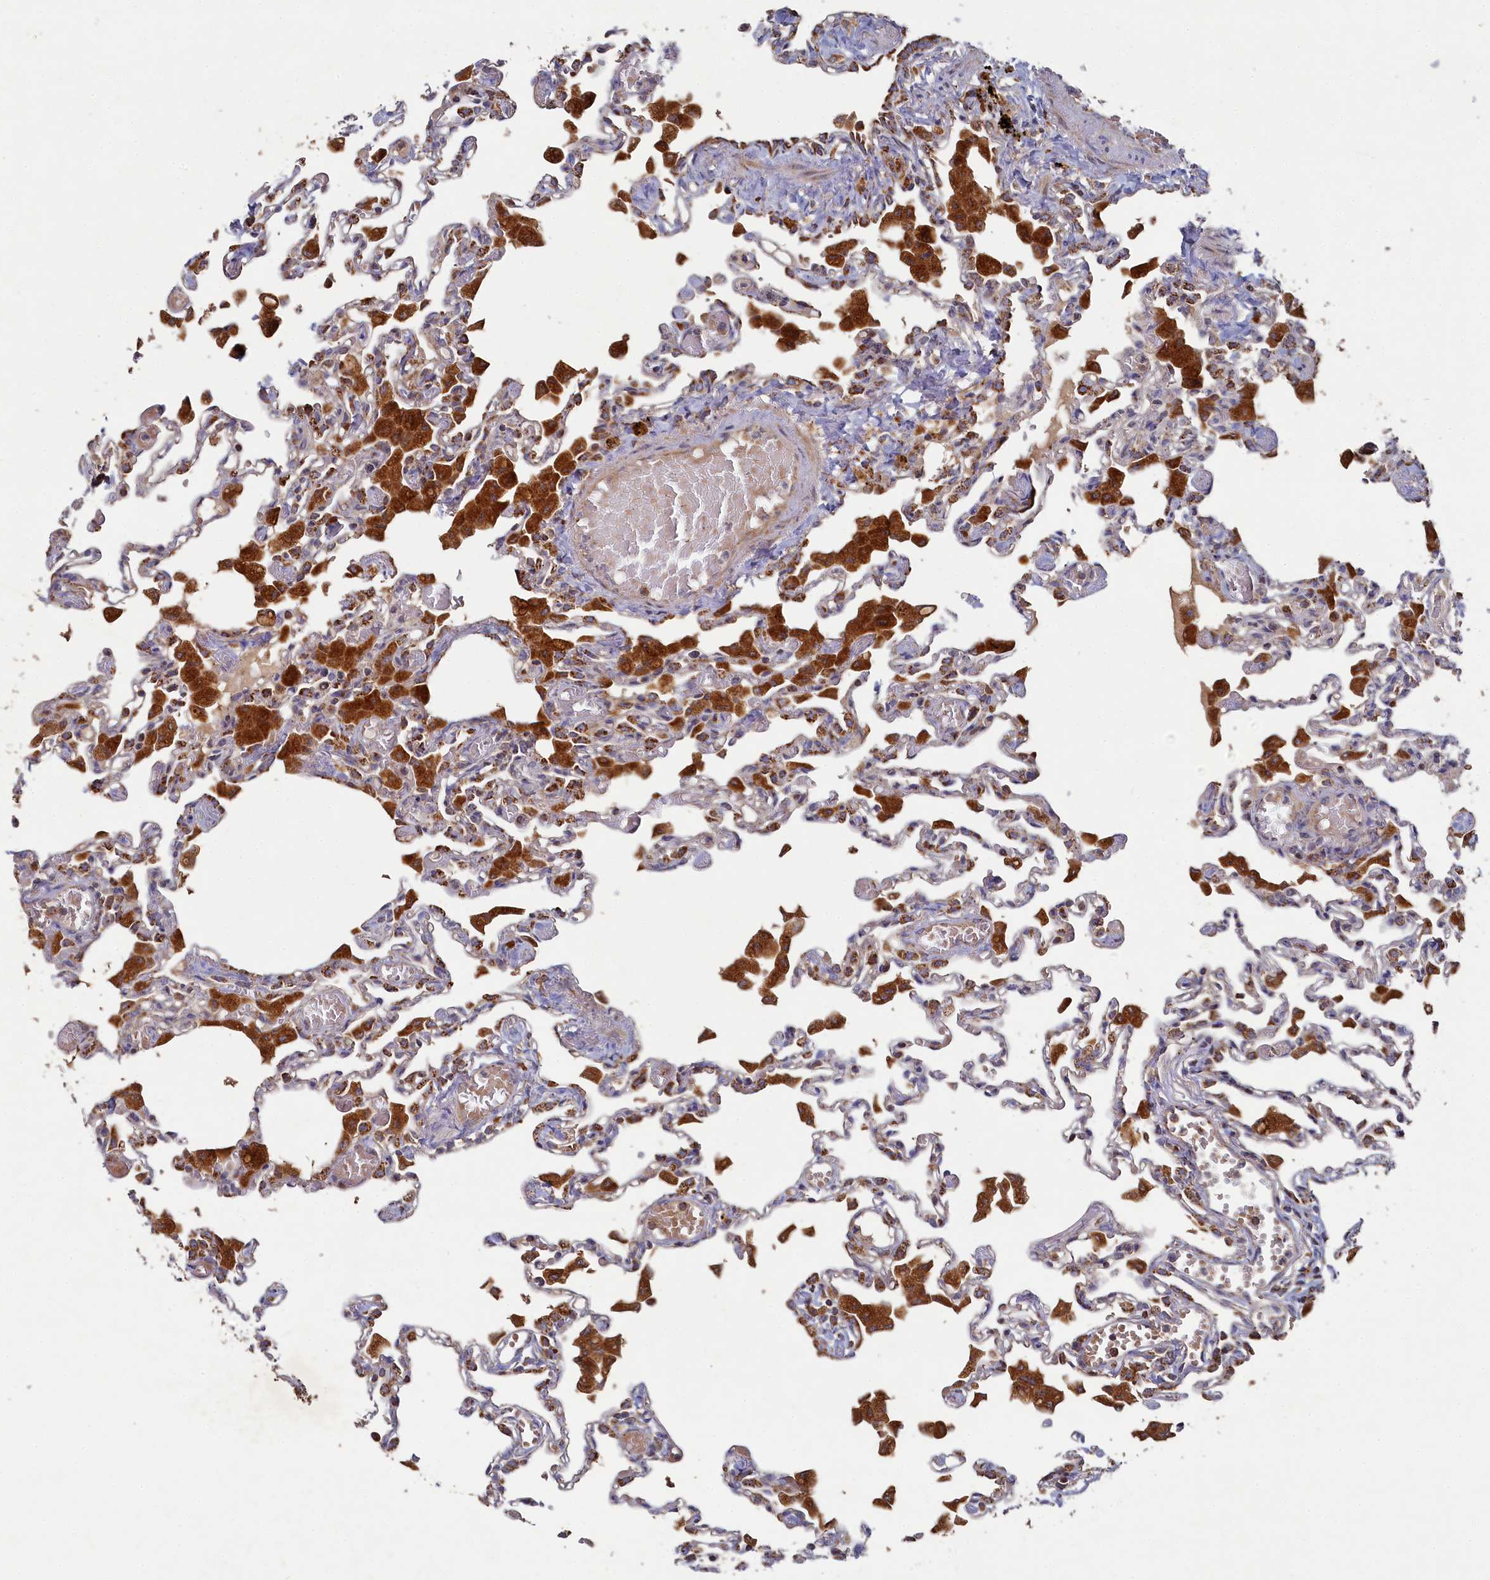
{"staining": {"intensity": "moderate", "quantity": "25%-75%", "location": "cytoplasmic/membranous"}, "tissue": "lung", "cell_type": "Alveolar cells", "image_type": "normal", "snomed": [{"axis": "morphology", "description": "Normal tissue, NOS"}, {"axis": "topography", "description": "Bronchus"}, {"axis": "topography", "description": "Lung"}], "caption": "The histopathology image displays immunohistochemical staining of unremarkable lung. There is moderate cytoplasmic/membranous staining is identified in about 25%-75% of alveolar cells.", "gene": "HAUS2", "patient": {"sex": "female", "age": 49}}